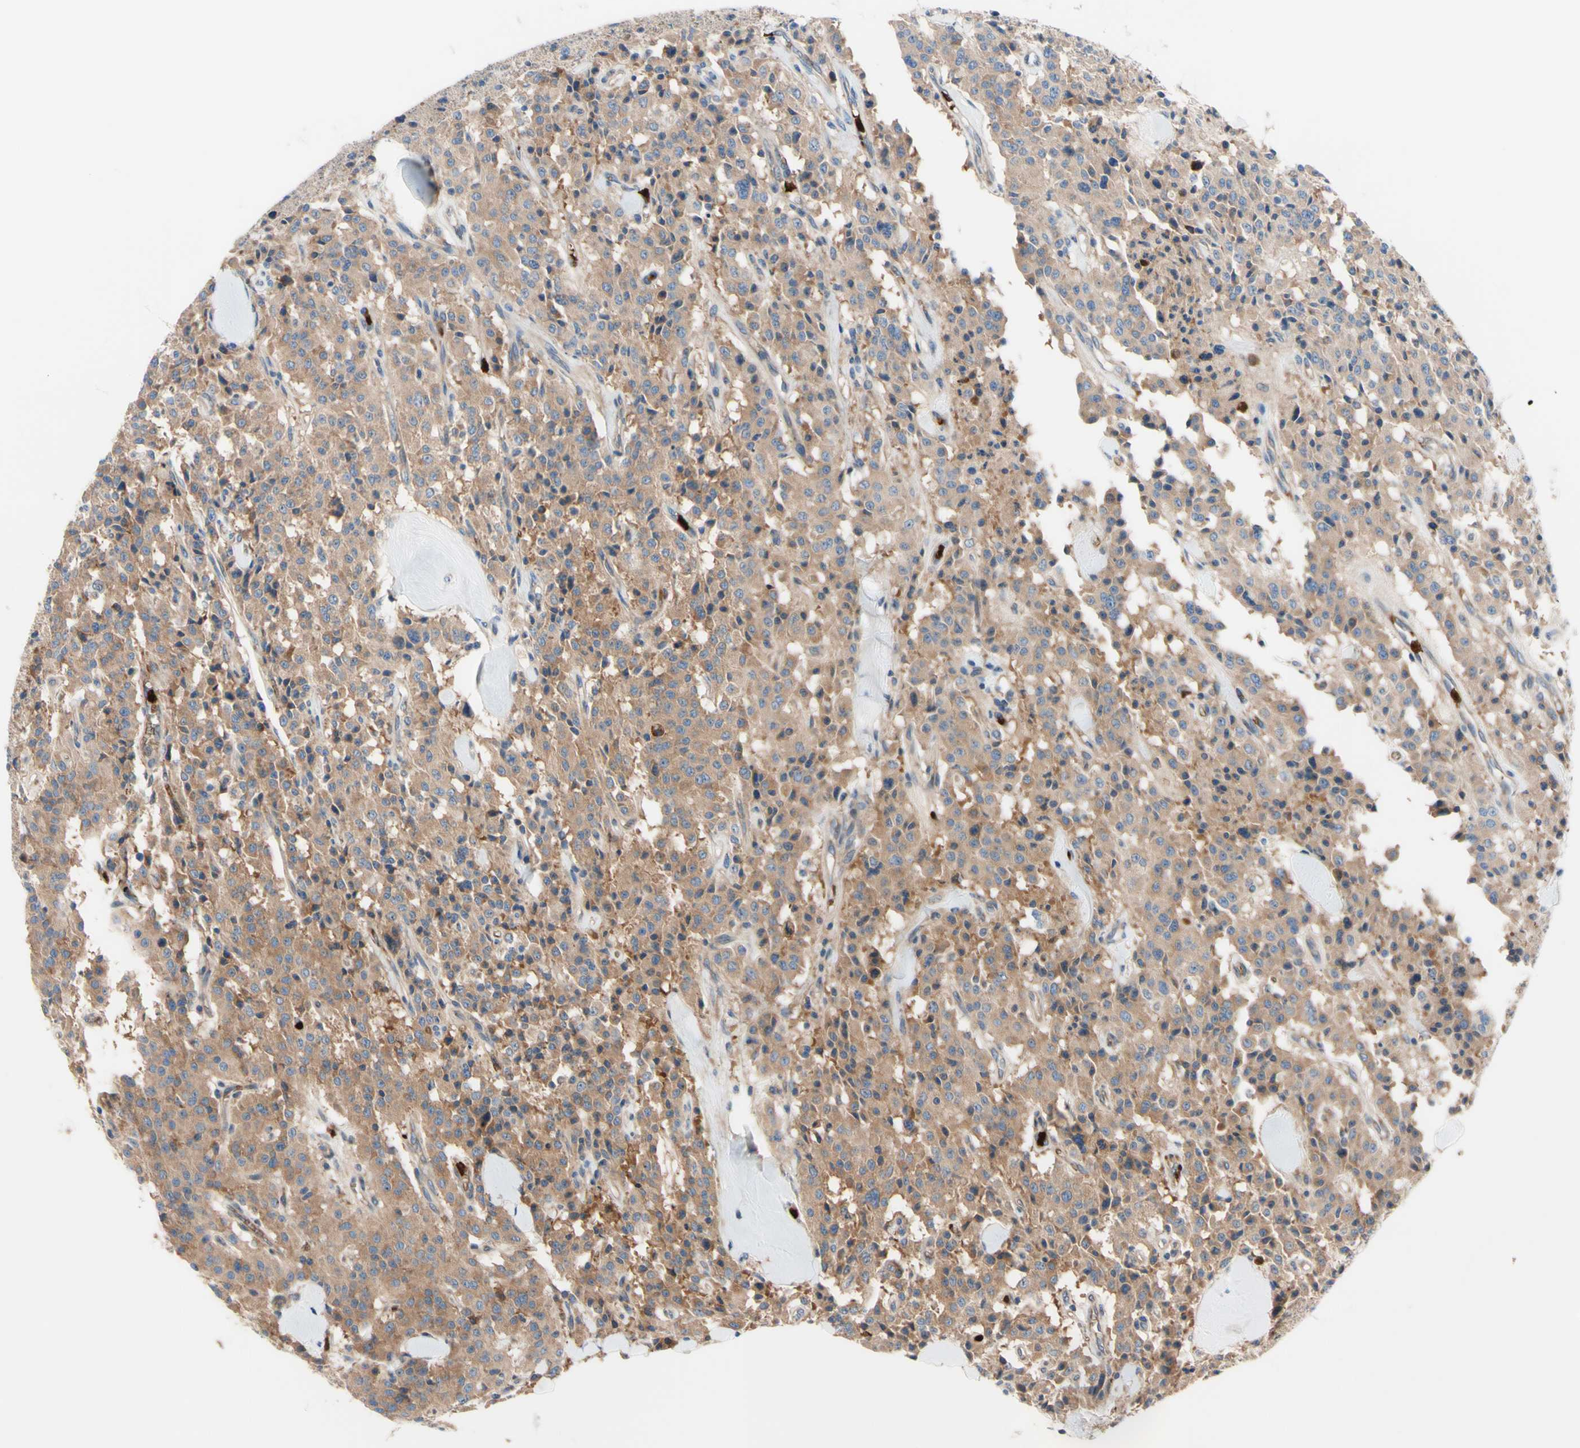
{"staining": {"intensity": "moderate", "quantity": ">75%", "location": "cytoplasmic/membranous"}, "tissue": "carcinoid", "cell_type": "Tumor cells", "image_type": "cancer", "snomed": [{"axis": "morphology", "description": "Carcinoid, malignant, NOS"}, {"axis": "topography", "description": "Lung"}], "caption": "Immunohistochemistry (IHC) of human malignant carcinoid displays medium levels of moderate cytoplasmic/membranous staining in about >75% of tumor cells.", "gene": "USP9X", "patient": {"sex": "male", "age": 30}}